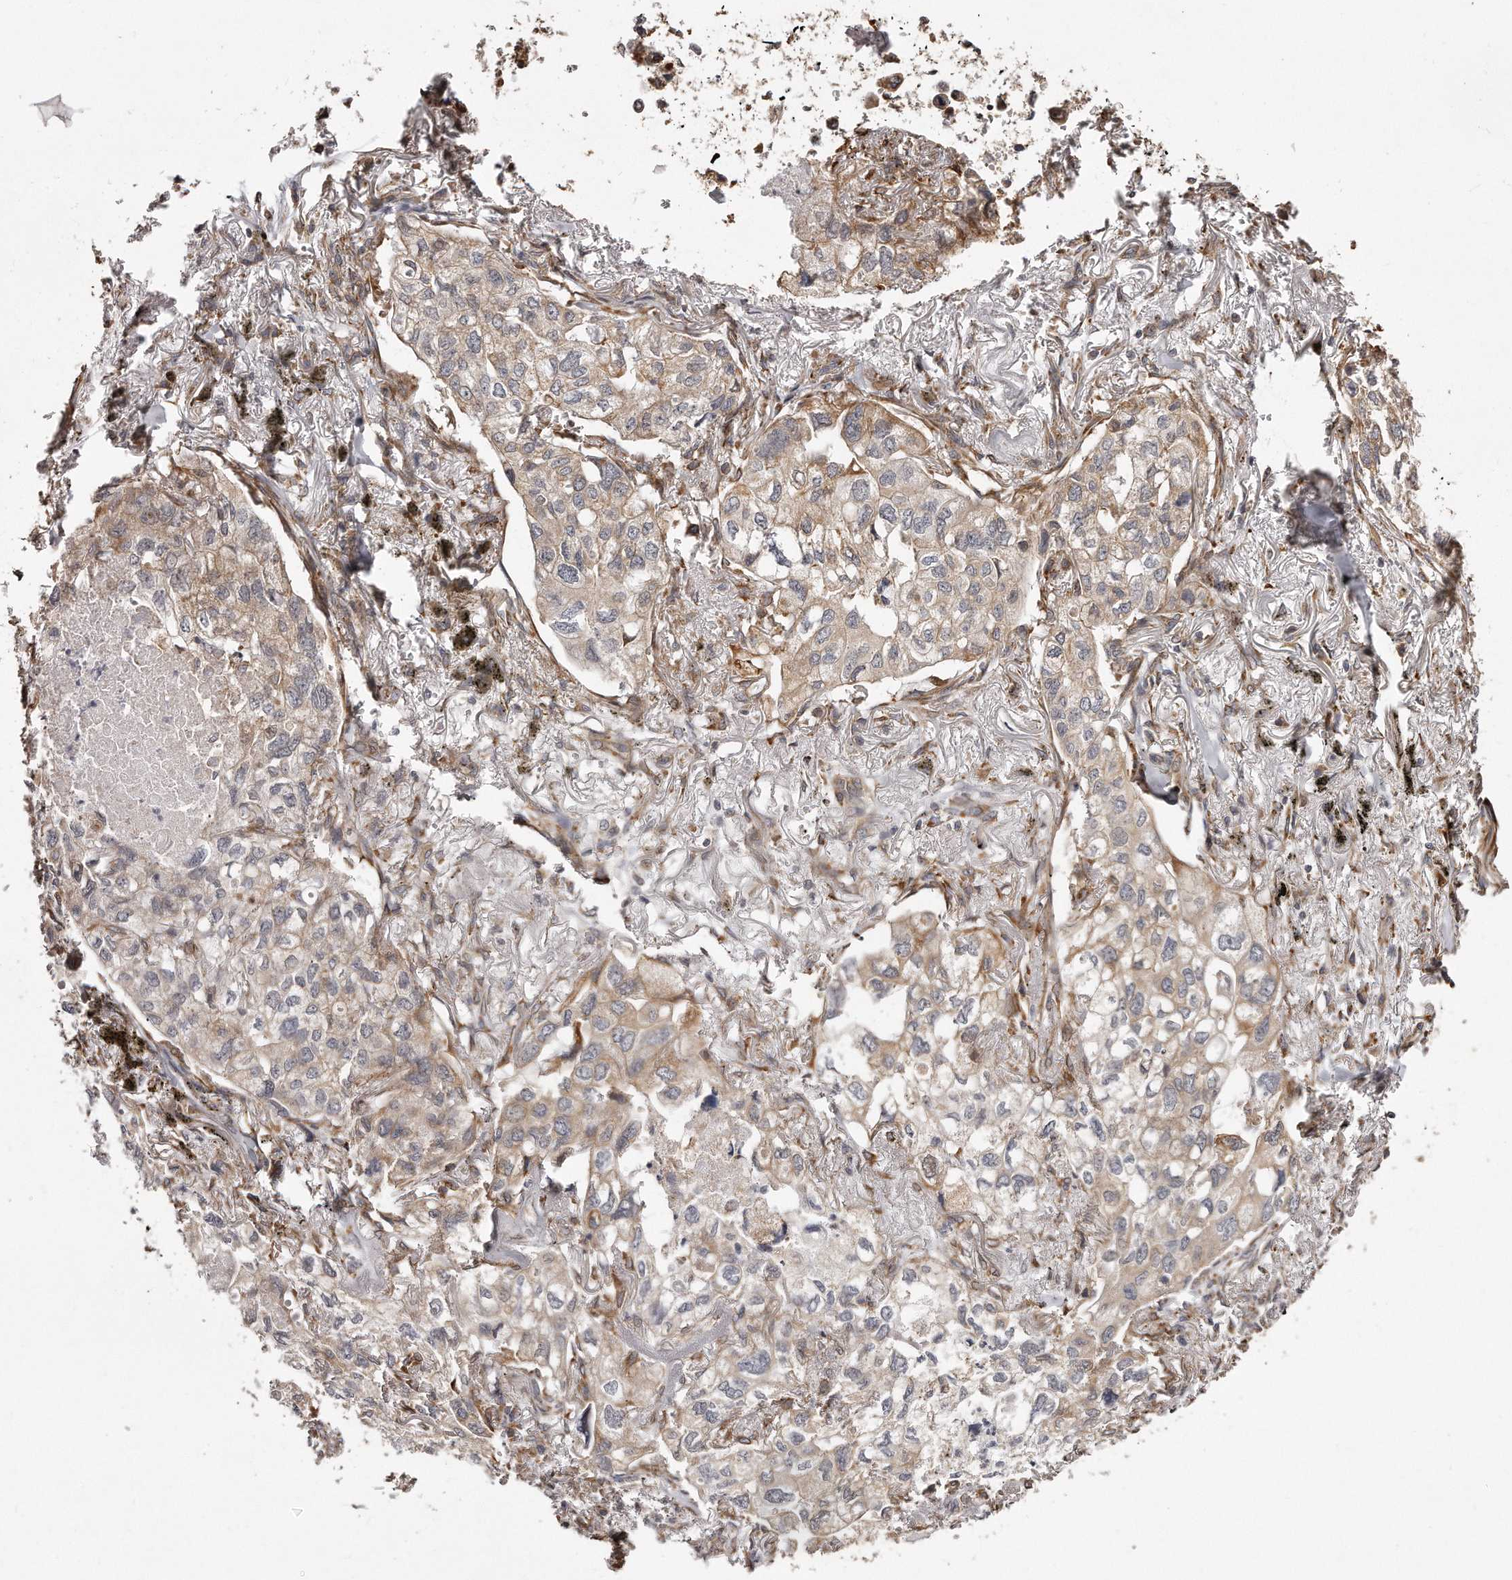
{"staining": {"intensity": "weak", "quantity": "25%-75%", "location": "cytoplasmic/membranous"}, "tissue": "lung cancer", "cell_type": "Tumor cells", "image_type": "cancer", "snomed": [{"axis": "morphology", "description": "Adenocarcinoma, NOS"}, {"axis": "topography", "description": "Lung"}], "caption": "Tumor cells reveal low levels of weak cytoplasmic/membranous positivity in about 25%-75% of cells in lung cancer (adenocarcinoma). (brown staining indicates protein expression, while blue staining denotes nuclei).", "gene": "TRAPPC14", "patient": {"sex": "male", "age": 65}}